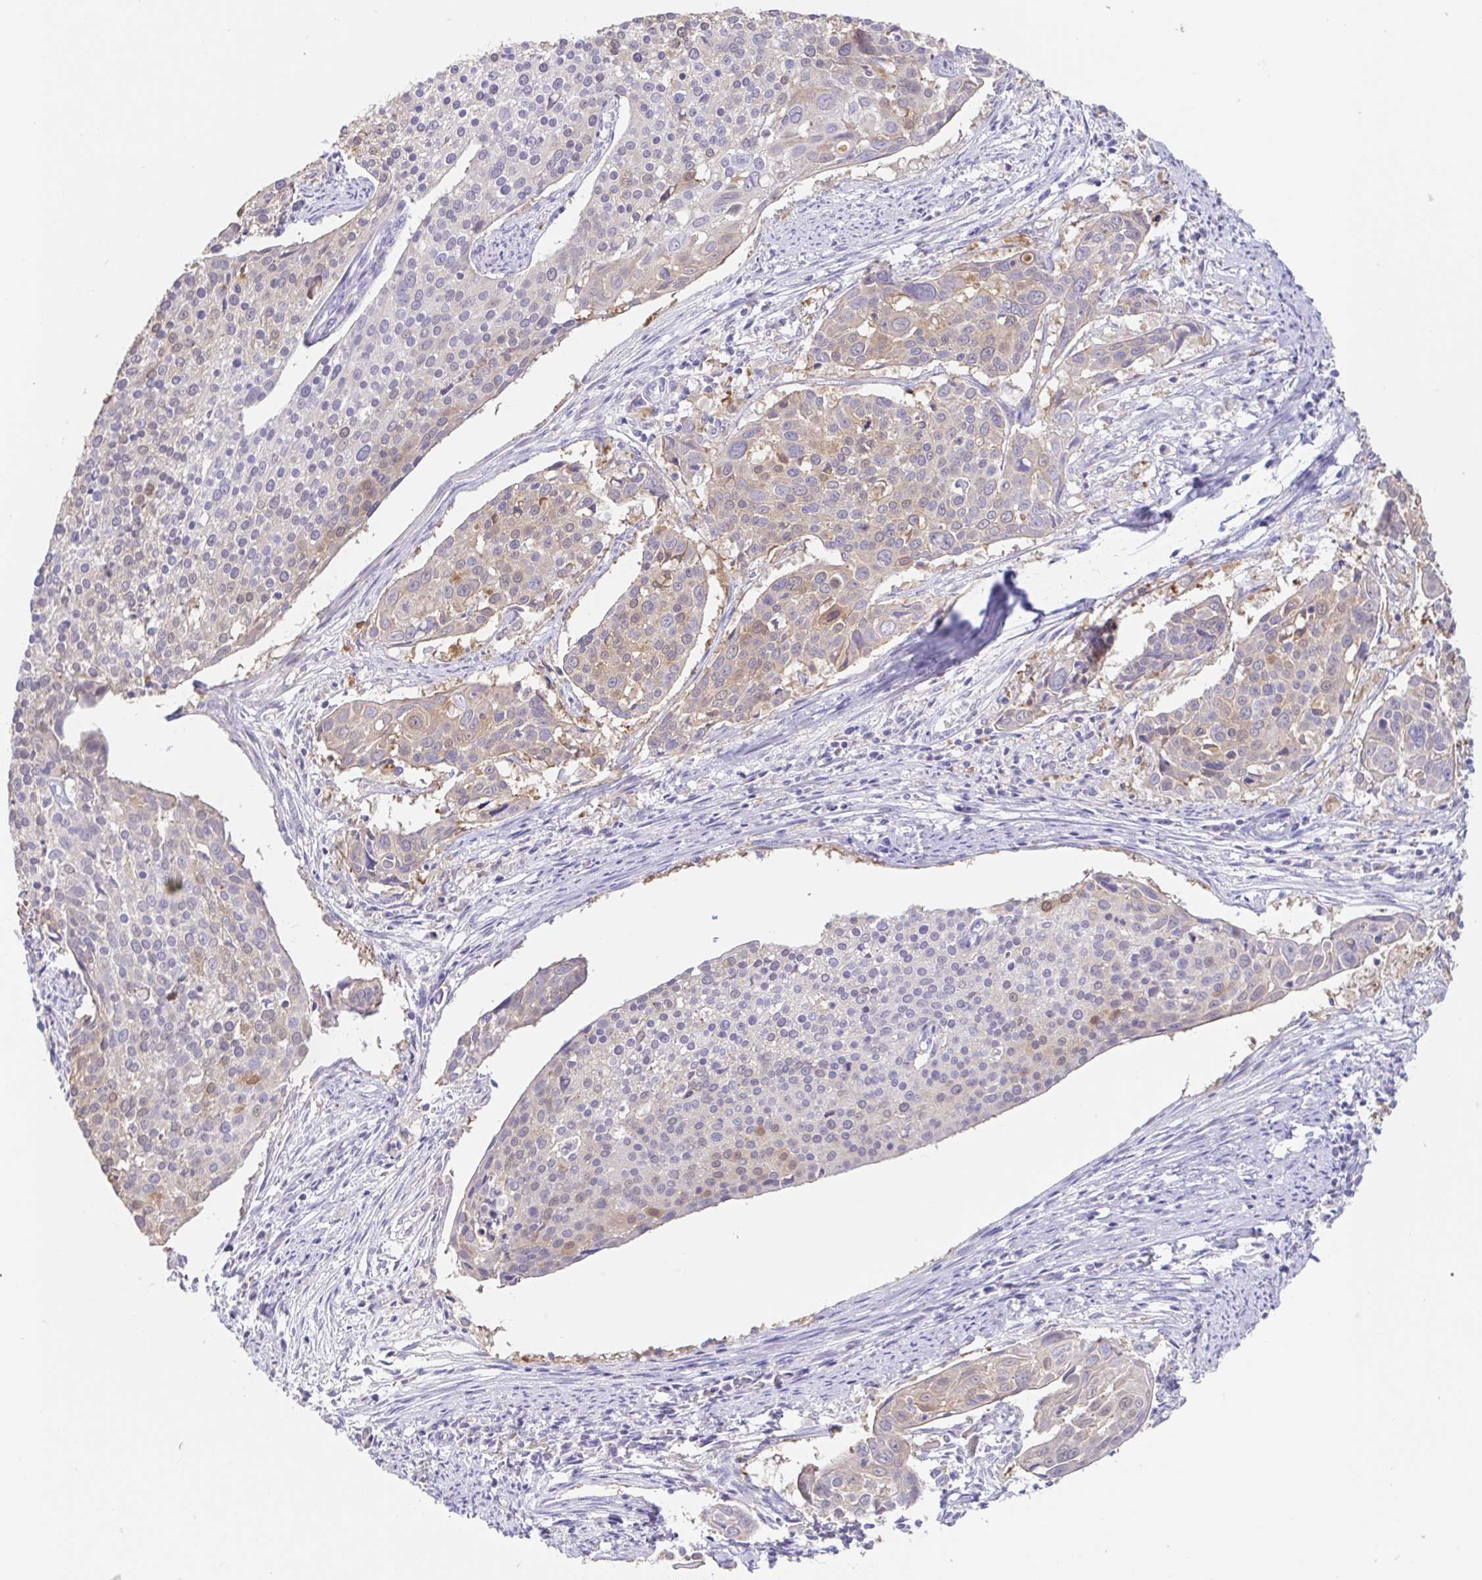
{"staining": {"intensity": "weak", "quantity": "25%-75%", "location": "cytoplasmic/membranous"}, "tissue": "cervical cancer", "cell_type": "Tumor cells", "image_type": "cancer", "snomed": [{"axis": "morphology", "description": "Squamous cell carcinoma, NOS"}, {"axis": "topography", "description": "Cervix"}], "caption": "Immunohistochemical staining of human cervical cancer exhibits low levels of weak cytoplasmic/membranous protein expression in approximately 25%-75% of tumor cells. The protein is shown in brown color, while the nuclei are stained blue.", "gene": "FABP3", "patient": {"sex": "female", "age": 39}}